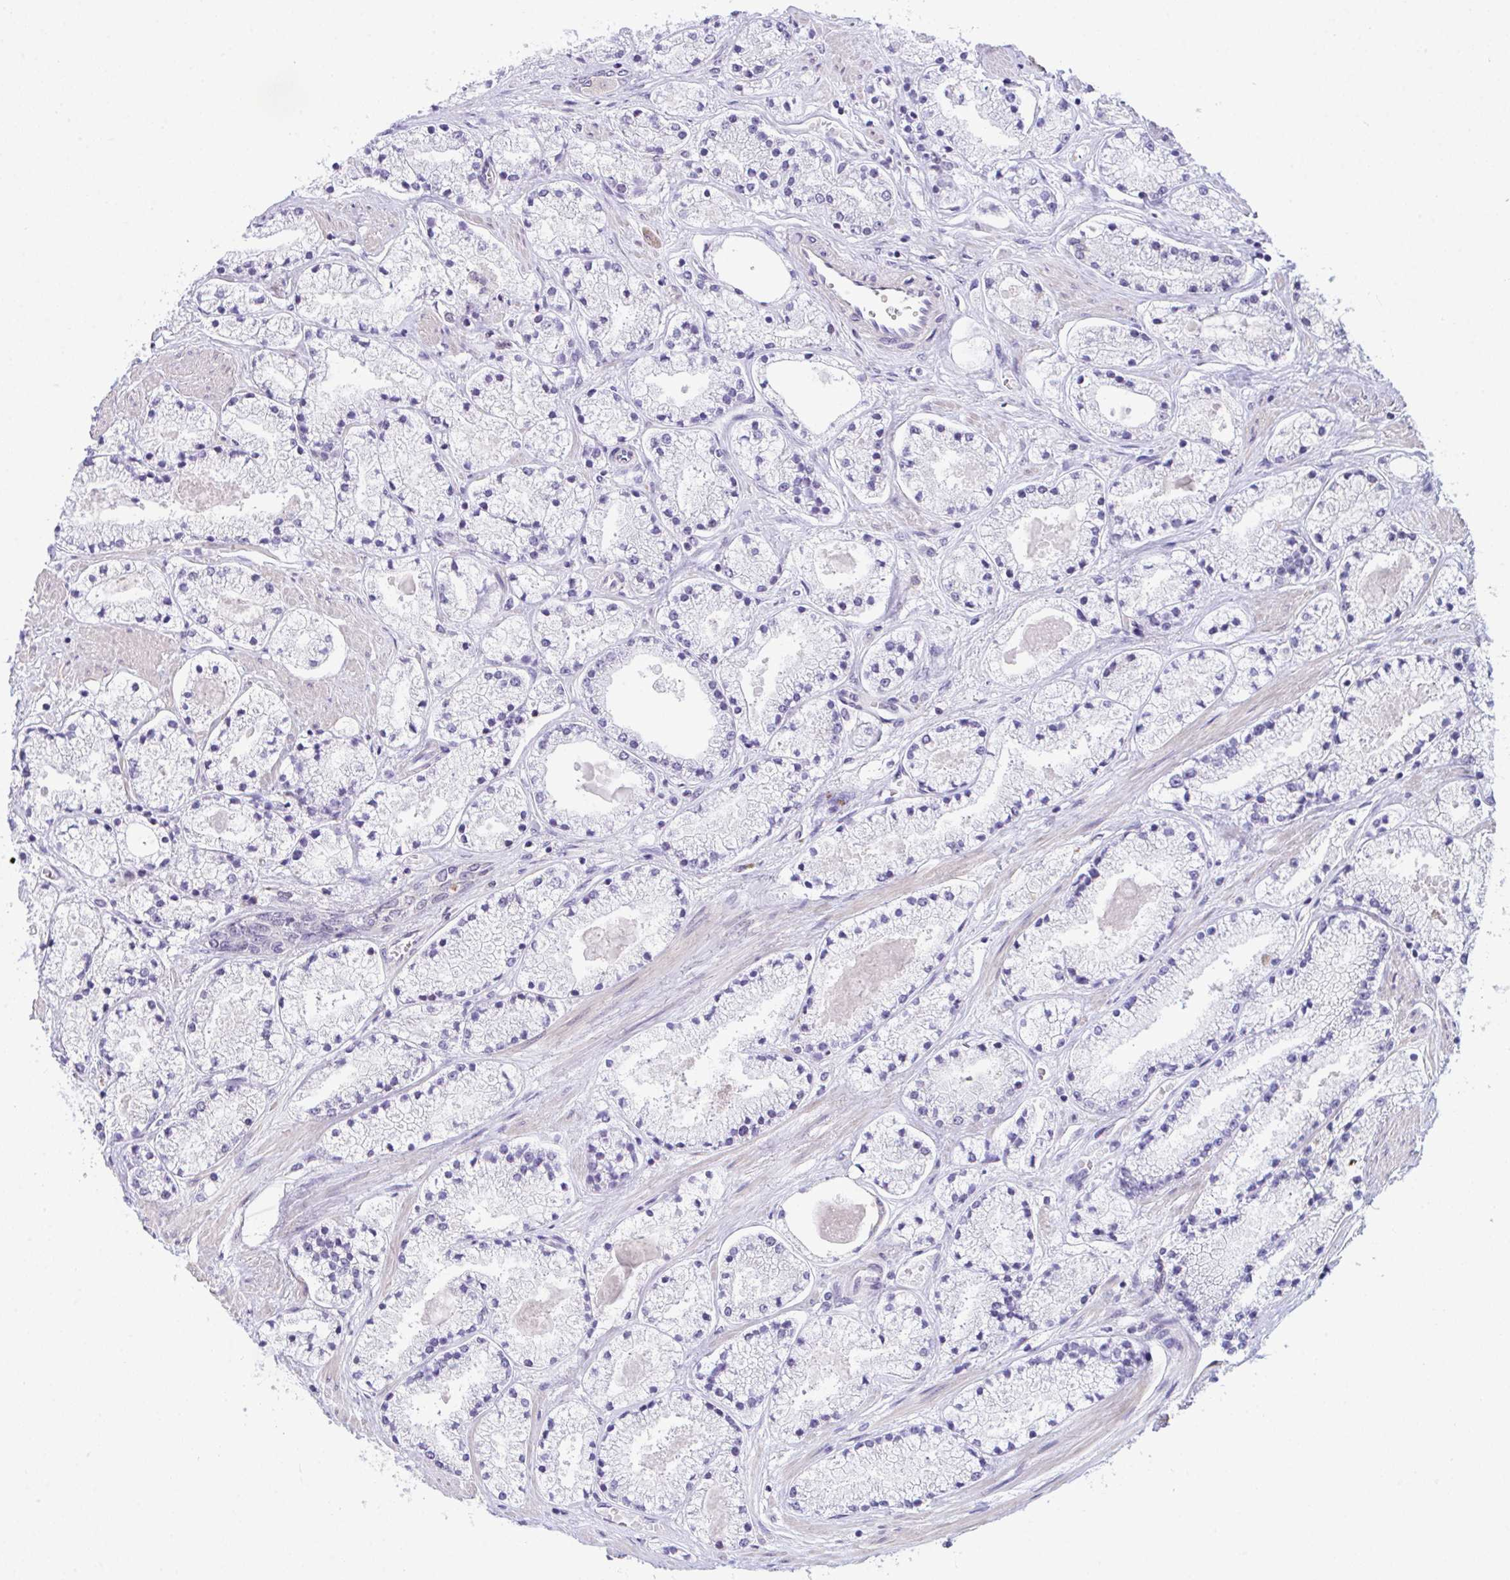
{"staining": {"intensity": "negative", "quantity": "none", "location": "none"}, "tissue": "prostate cancer", "cell_type": "Tumor cells", "image_type": "cancer", "snomed": [{"axis": "morphology", "description": "Adenocarcinoma, High grade"}, {"axis": "topography", "description": "Prostate"}], "caption": "Protein analysis of prostate cancer demonstrates no significant positivity in tumor cells. The staining is performed using DAB (3,3'-diaminobenzidine) brown chromogen with nuclei counter-stained in using hematoxylin.", "gene": "ATP6V0D2", "patient": {"sex": "male", "age": 63}}